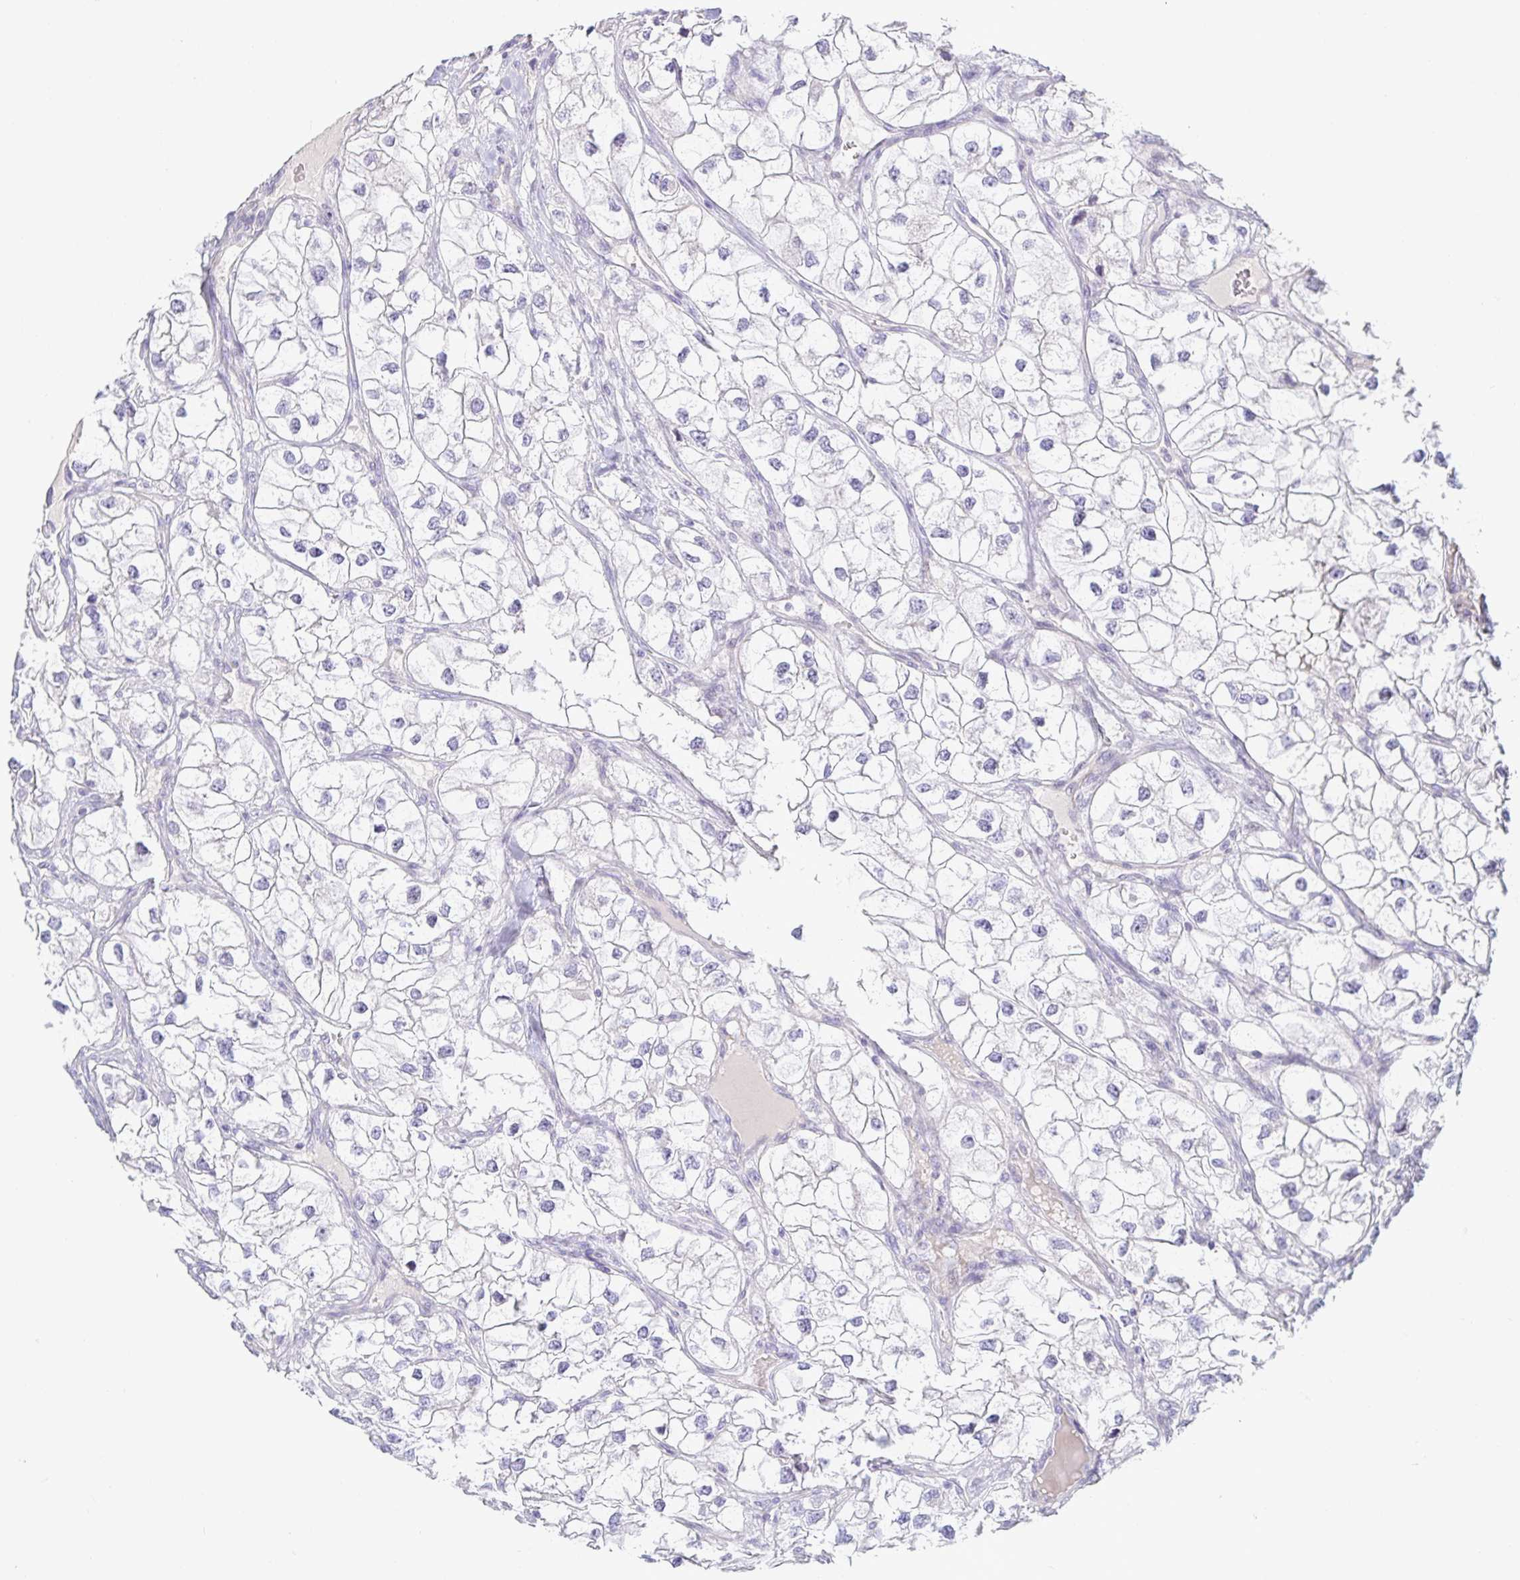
{"staining": {"intensity": "negative", "quantity": "none", "location": "none"}, "tissue": "renal cancer", "cell_type": "Tumor cells", "image_type": "cancer", "snomed": [{"axis": "morphology", "description": "Adenocarcinoma, NOS"}, {"axis": "topography", "description": "Kidney"}], "caption": "Renal cancer (adenocarcinoma) stained for a protein using IHC shows no positivity tumor cells.", "gene": "SPAG4", "patient": {"sex": "male", "age": 59}}